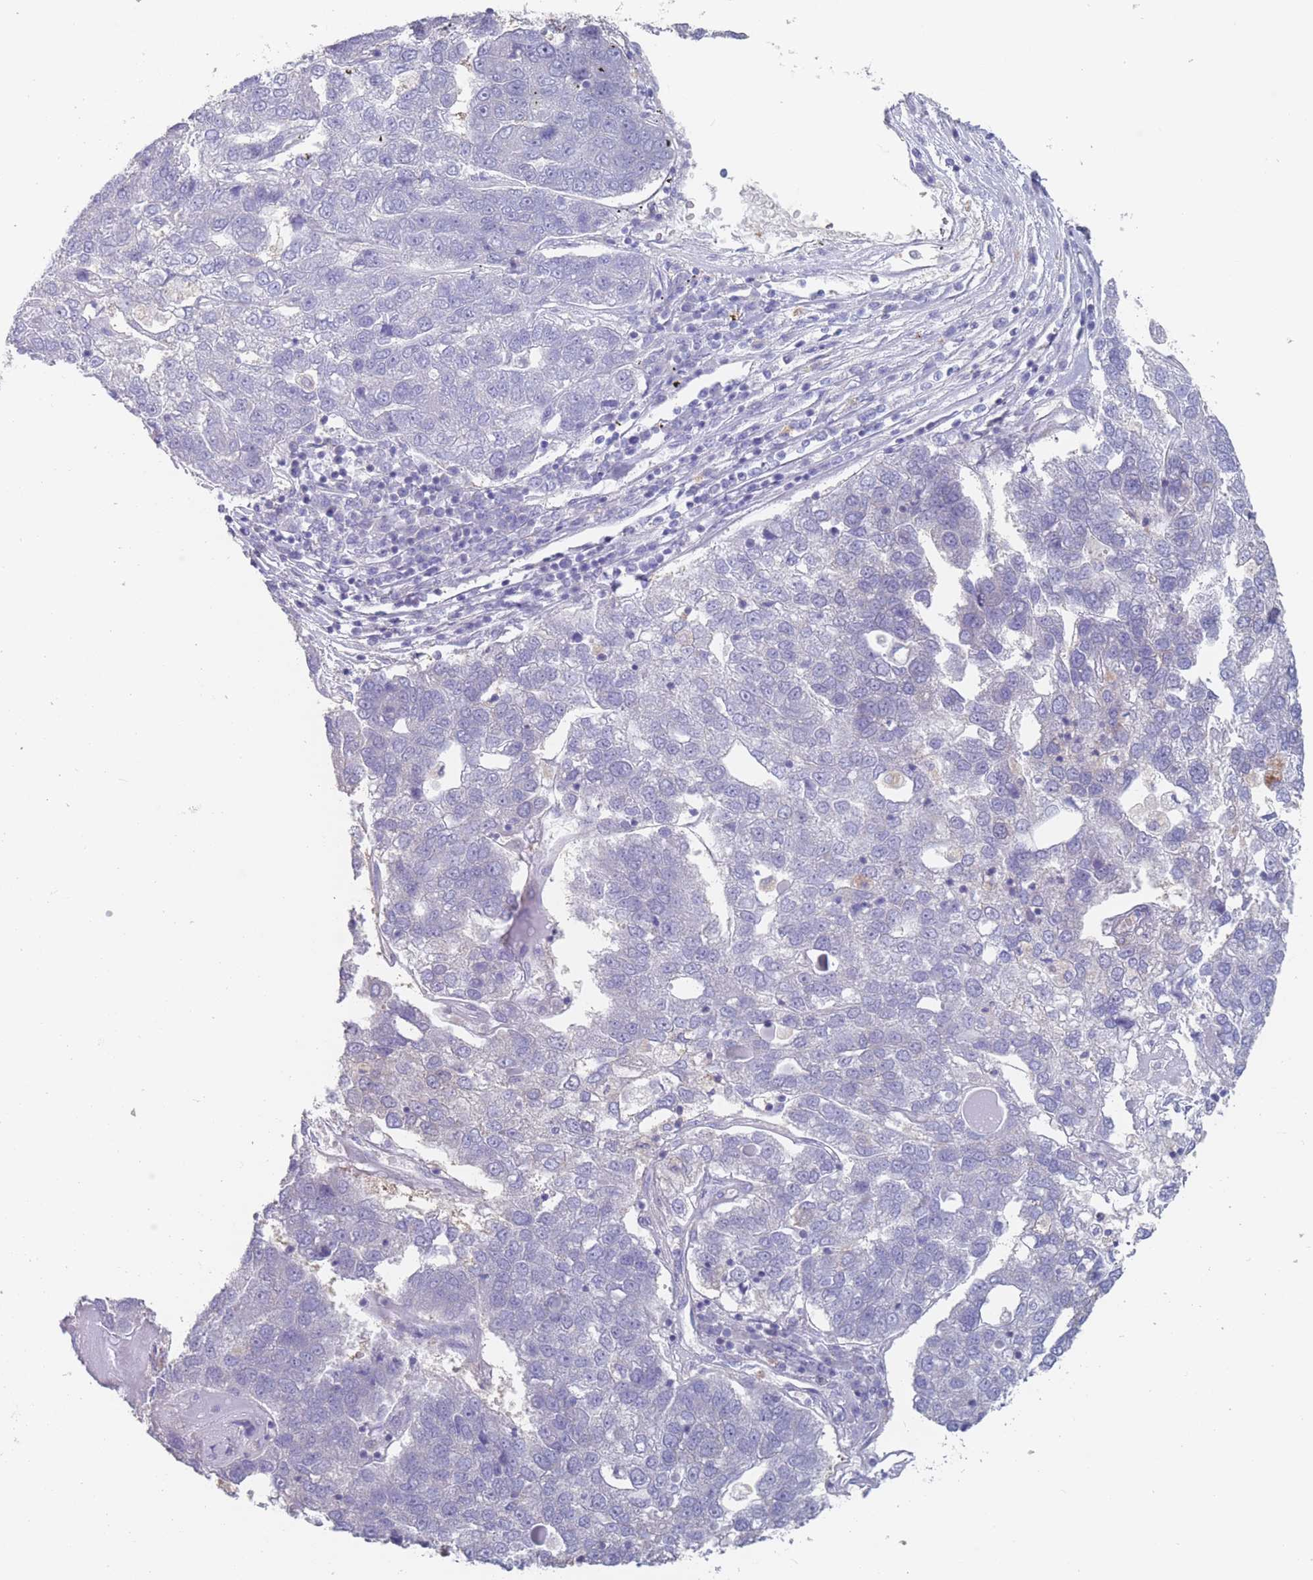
{"staining": {"intensity": "negative", "quantity": "none", "location": "none"}, "tissue": "pancreatic cancer", "cell_type": "Tumor cells", "image_type": "cancer", "snomed": [{"axis": "morphology", "description": "Adenocarcinoma, NOS"}, {"axis": "topography", "description": "Pancreas"}], "caption": "A histopathology image of human adenocarcinoma (pancreatic) is negative for staining in tumor cells.", "gene": "CYP51A1", "patient": {"sex": "female", "age": 61}}